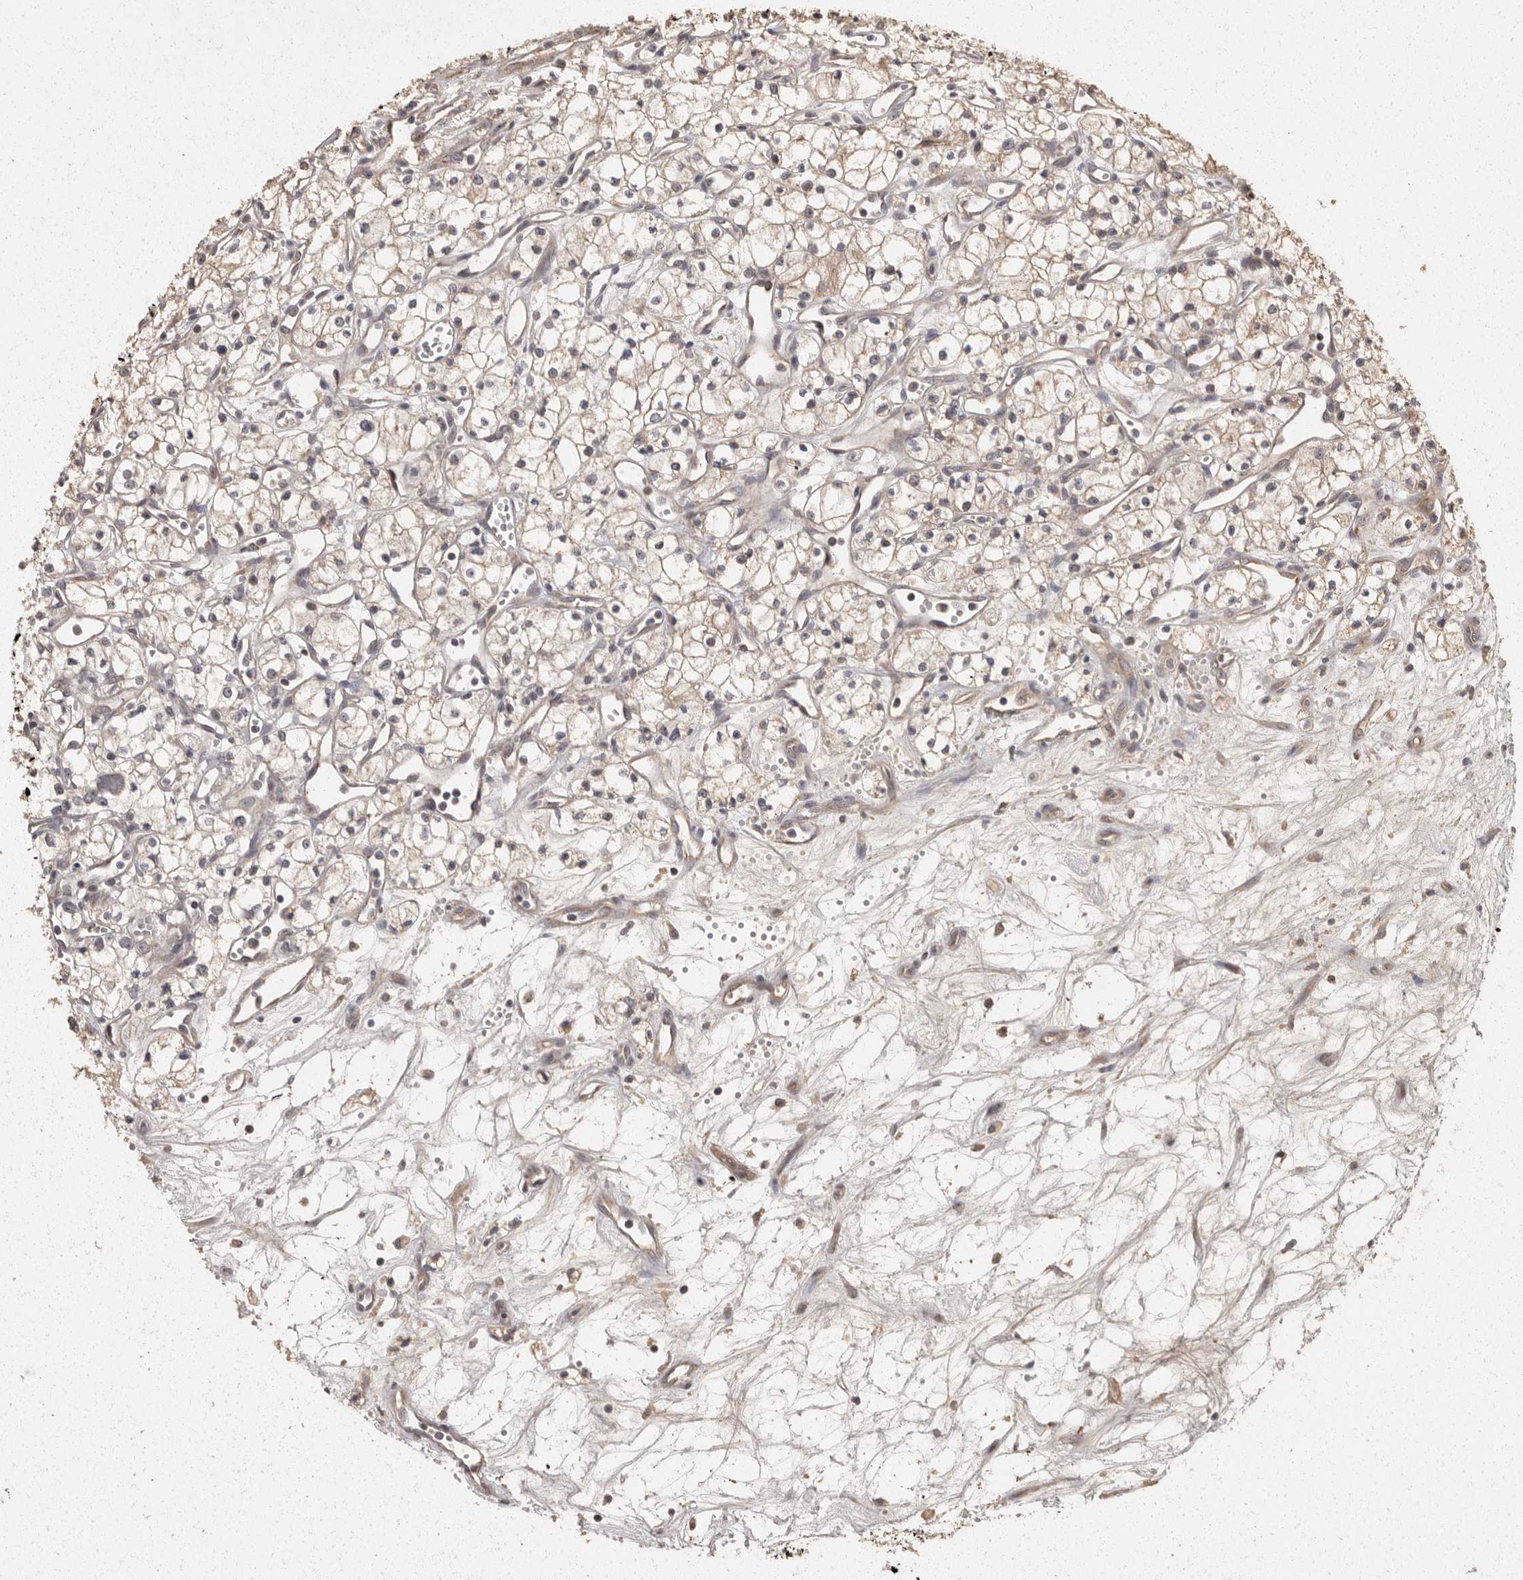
{"staining": {"intensity": "weak", "quantity": "<25%", "location": "cytoplasmic/membranous"}, "tissue": "renal cancer", "cell_type": "Tumor cells", "image_type": "cancer", "snomed": [{"axis": "morphology", "description": "Adenocarcinoma, NOS"}, {"axis": "topography", "description": "Kidney"}], "caption": "A micrograph of renal adenocarcinoma stained for a protein shows no brown staining in tumor cells.", "gene": "BAIAP2", "patient": {"sex": "male", "age": 59}}